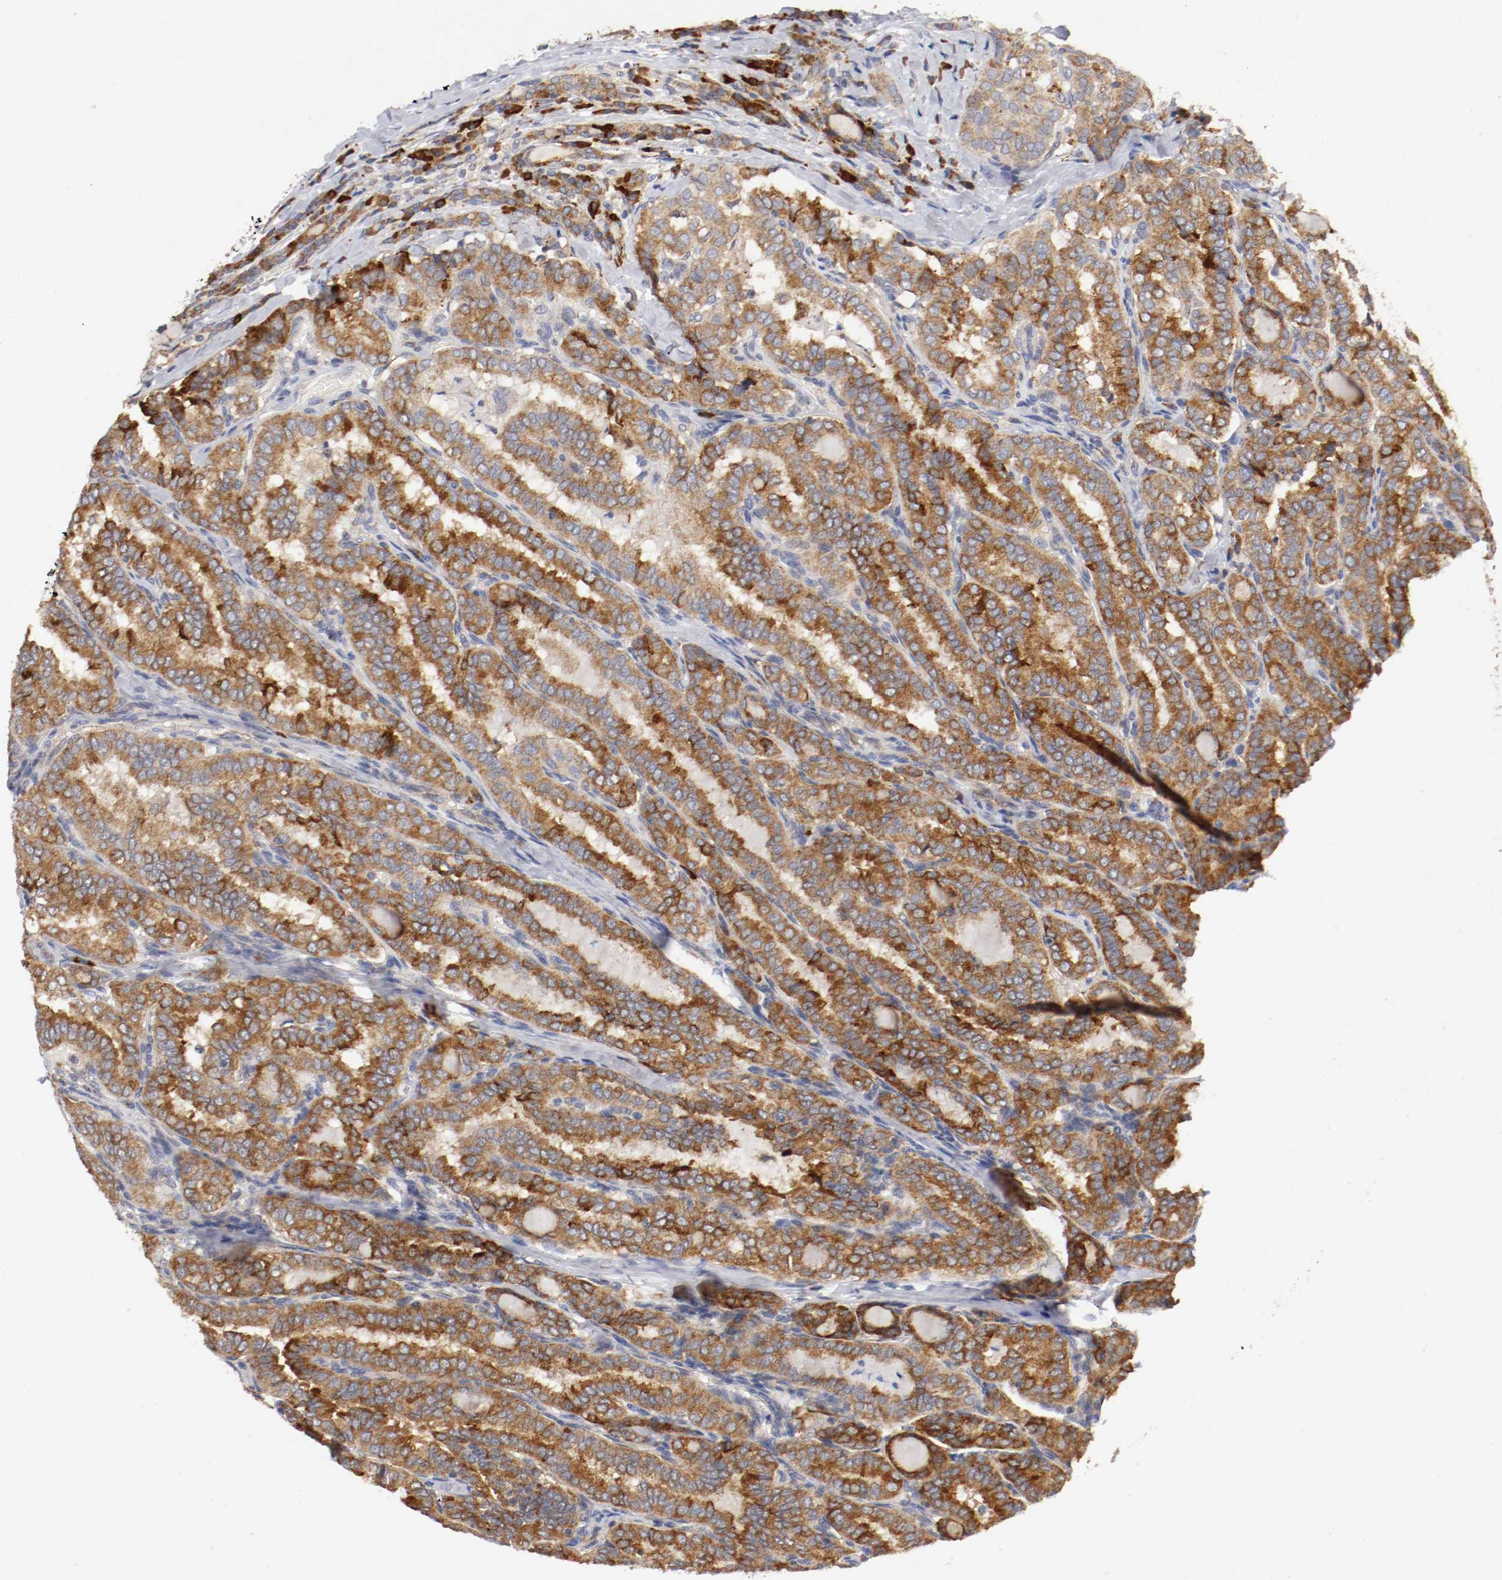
{"staining": {"intensity": "moderate", "quantity": "25%-75%", "location": "cytoplasmic/membranous"}, "tissue": "thyroid cancer", "cell_type": "Tumor cells", "image_type": "cancer", "snomed": [{"axis": "morphology", "description": "Papillary adenocarcinoma, NOS"}, {"axis": "topography", "description": "Thyroid gland"}], "caption": "Immunohistochemical staining of human thyroid papillary adenocarcinoma exhibits medium levels of moderate cytoplasmic/membranous protein positivity in approximately 25%-75% of tumor cells.", "gene": "TRAF2", "patient": {"sex": "female", "age": 30}}